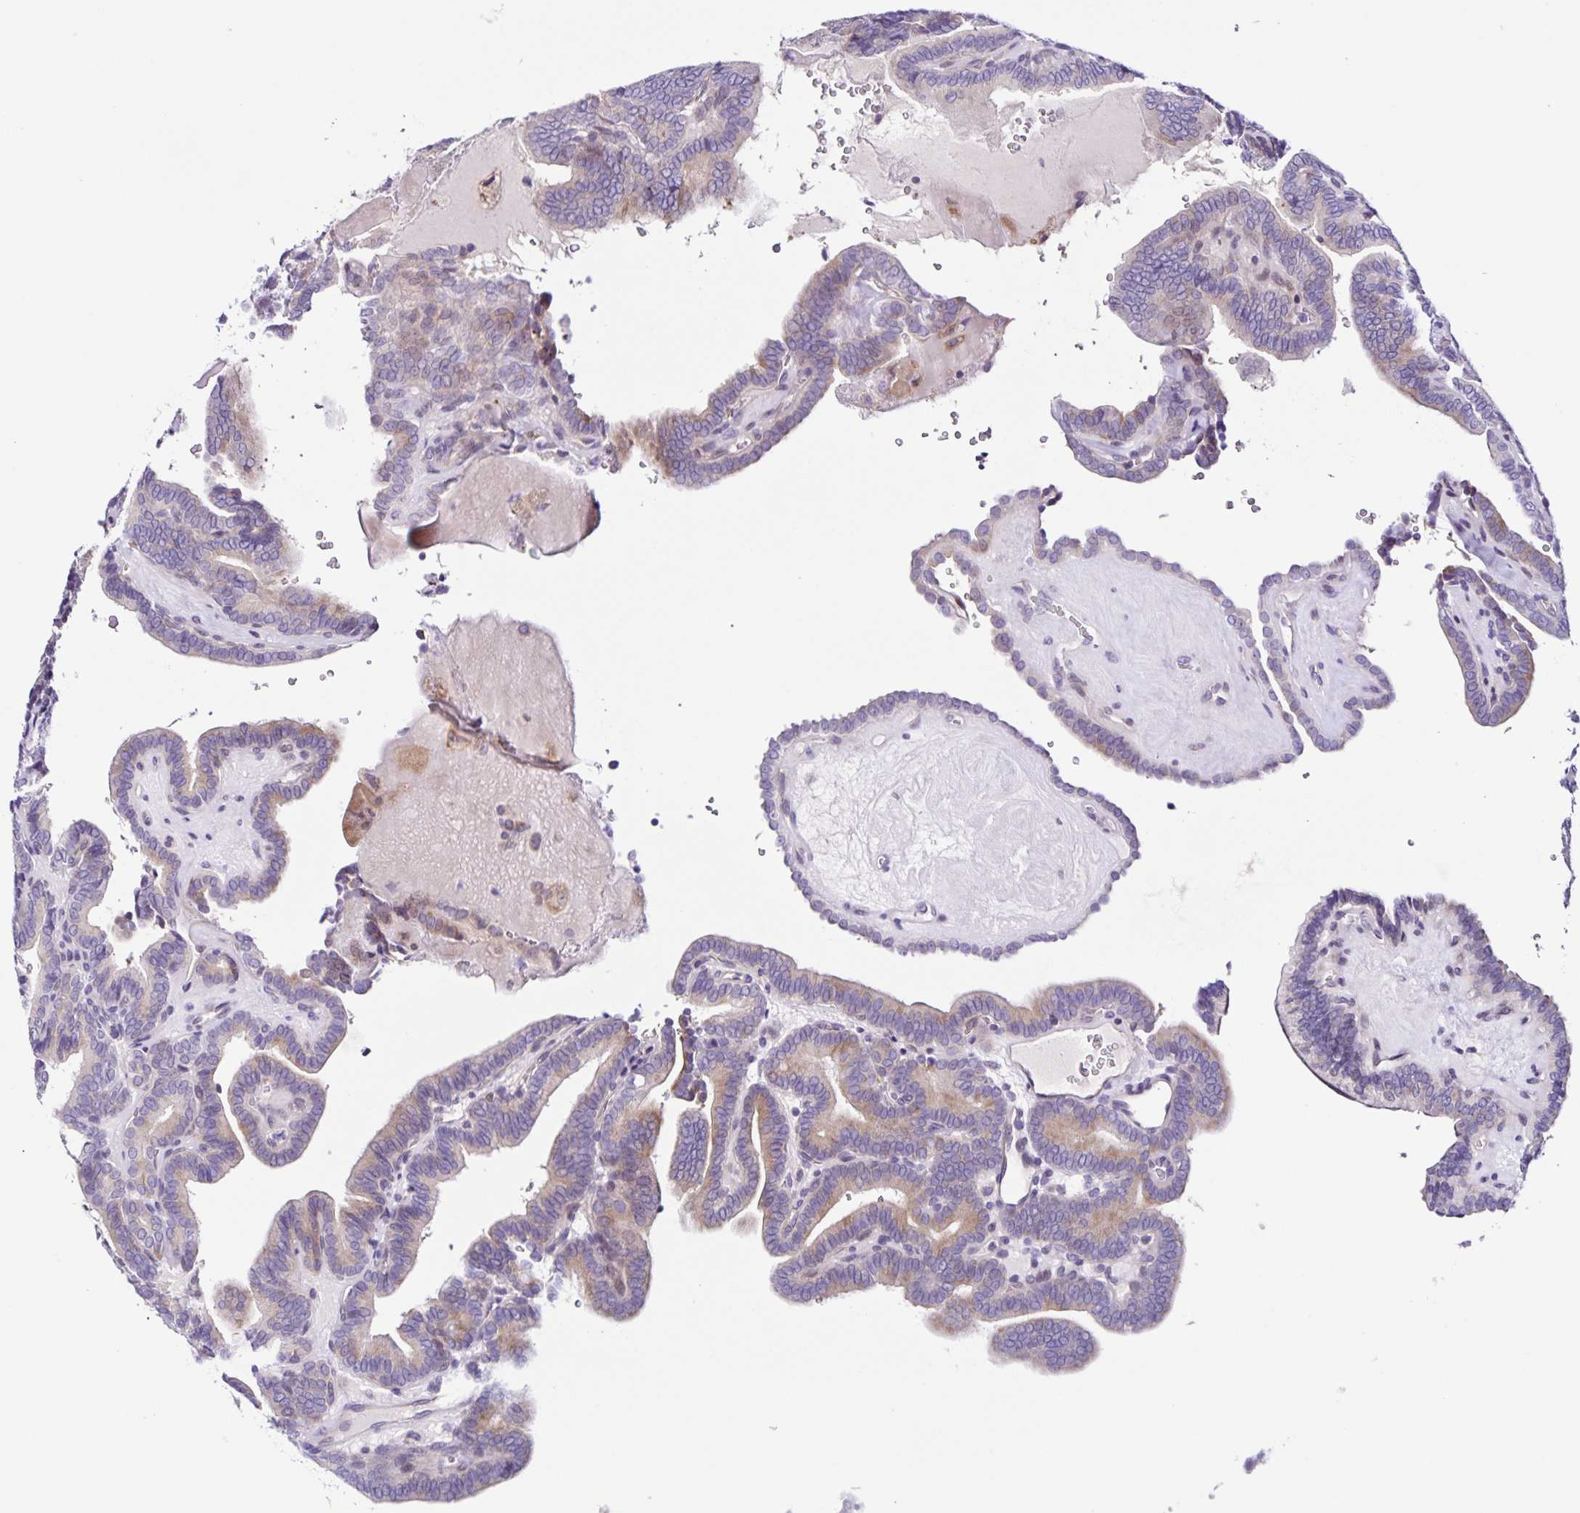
{"staining": {"intensity": "weak", "quantity": ">75%", "location": "cytoplasmic/membranous"}, "tissue": "thyroid cancer", "cell_type": "Tumor cells", "image_type": "cancer", "snomed": [{"axis": "morphology", "description": "Papillary adenocarcinoma, NOS"}, {"axis": "topography", "description": "Thyroid gland"}], "caption": "Human papillary adenocarcinoma (thyroid) stained with a protein marker shows weak staining in tumor cells.", "gene": "RNFT2", "patient": {"sex": "female", "age": 21}}